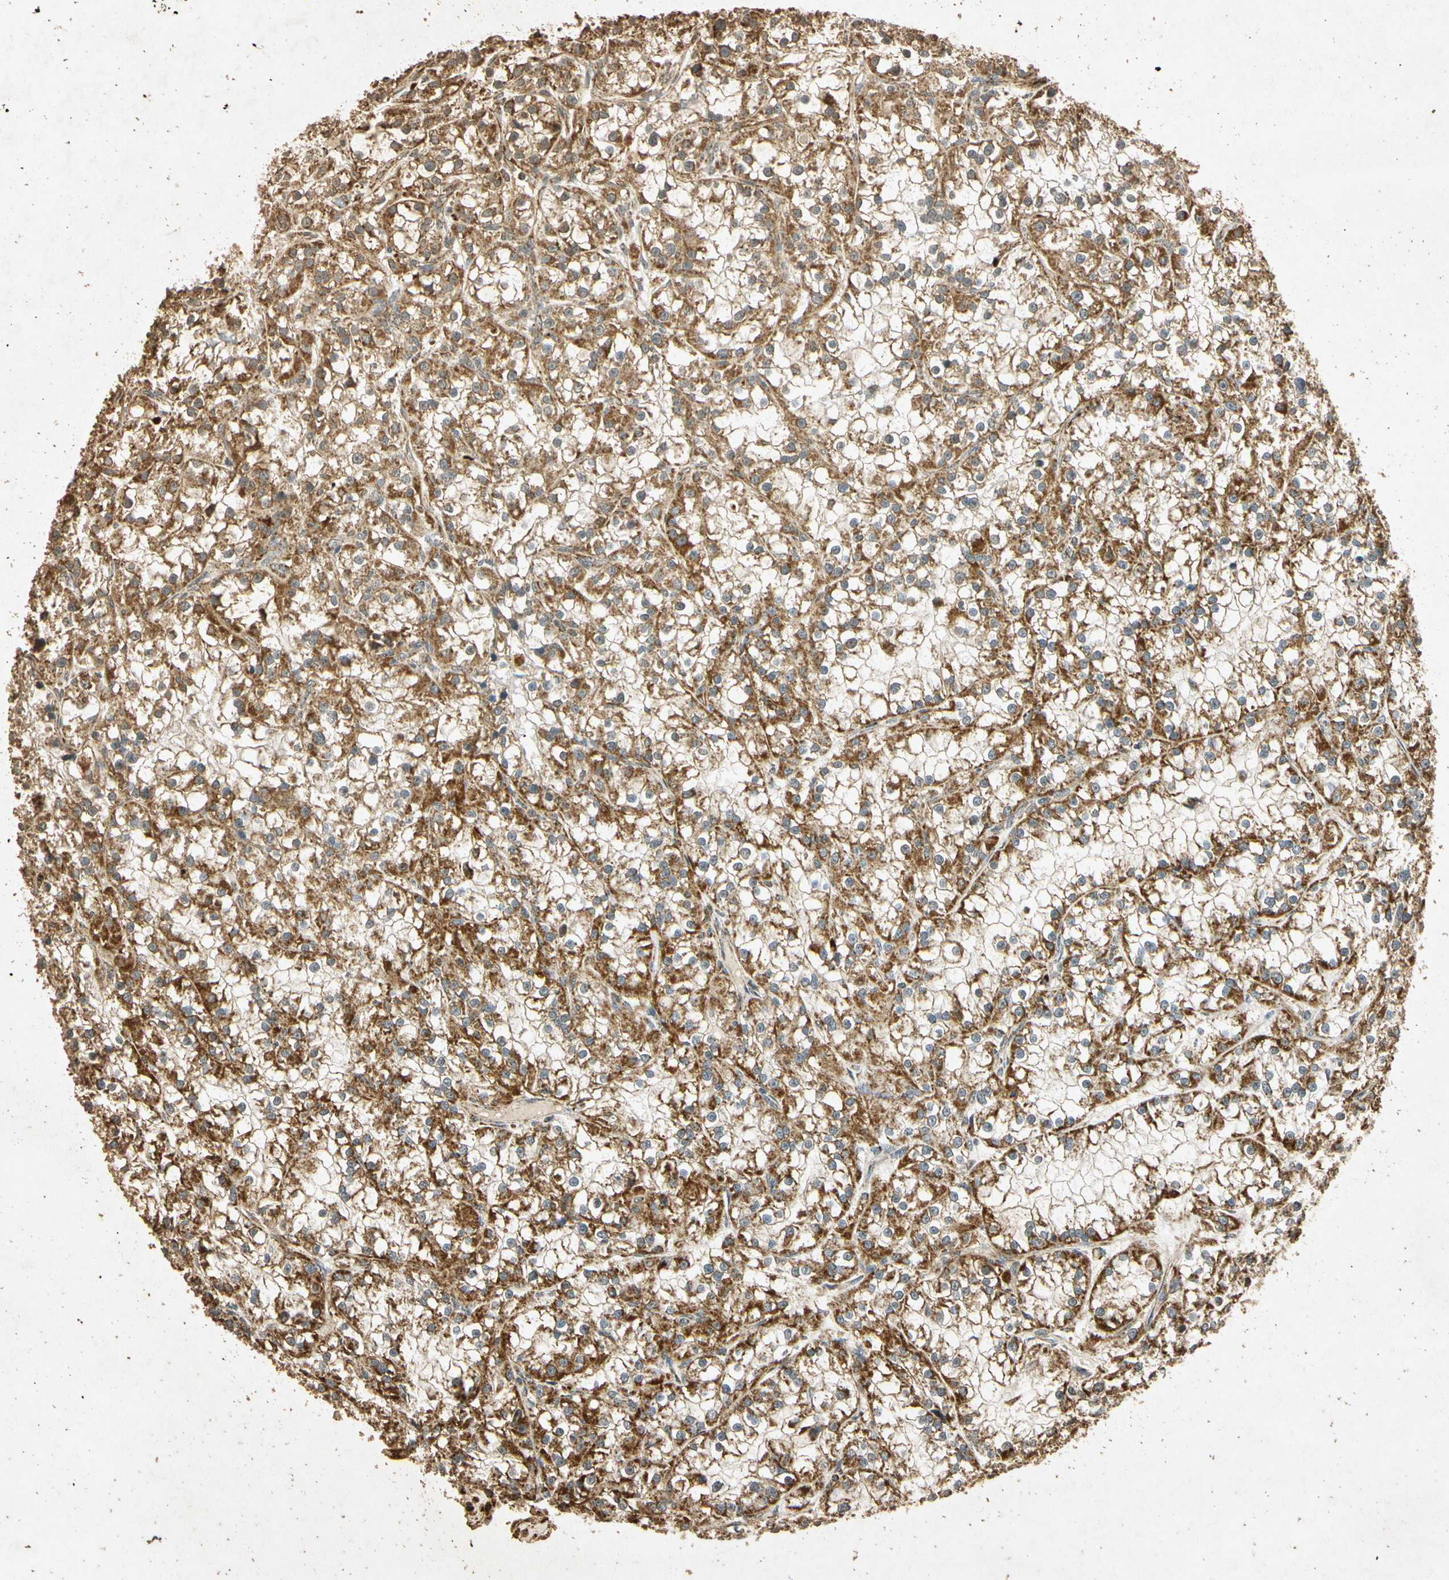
{"staining": {"intensity": "strong", "quantity": ">75%", "location": "cytoplasmic/membranous"}, "tissue": "renal cancer", "cell_type": "Tumor cells", "image_type": "cancer", "snomed": [{"axis": "morphology", "description": "Adenocarcinoma, NOS"}, {"axis": "topography", "description": "Kidney"}], "caption": "Protein positivity by immunohistochemistry (IHC) reveals strong cytoplasmic/membranous expression in about >75% of tumor cells in renal cancer.", "gene": "PRDX3", "patient": {"sex": "female", "age": 52}}